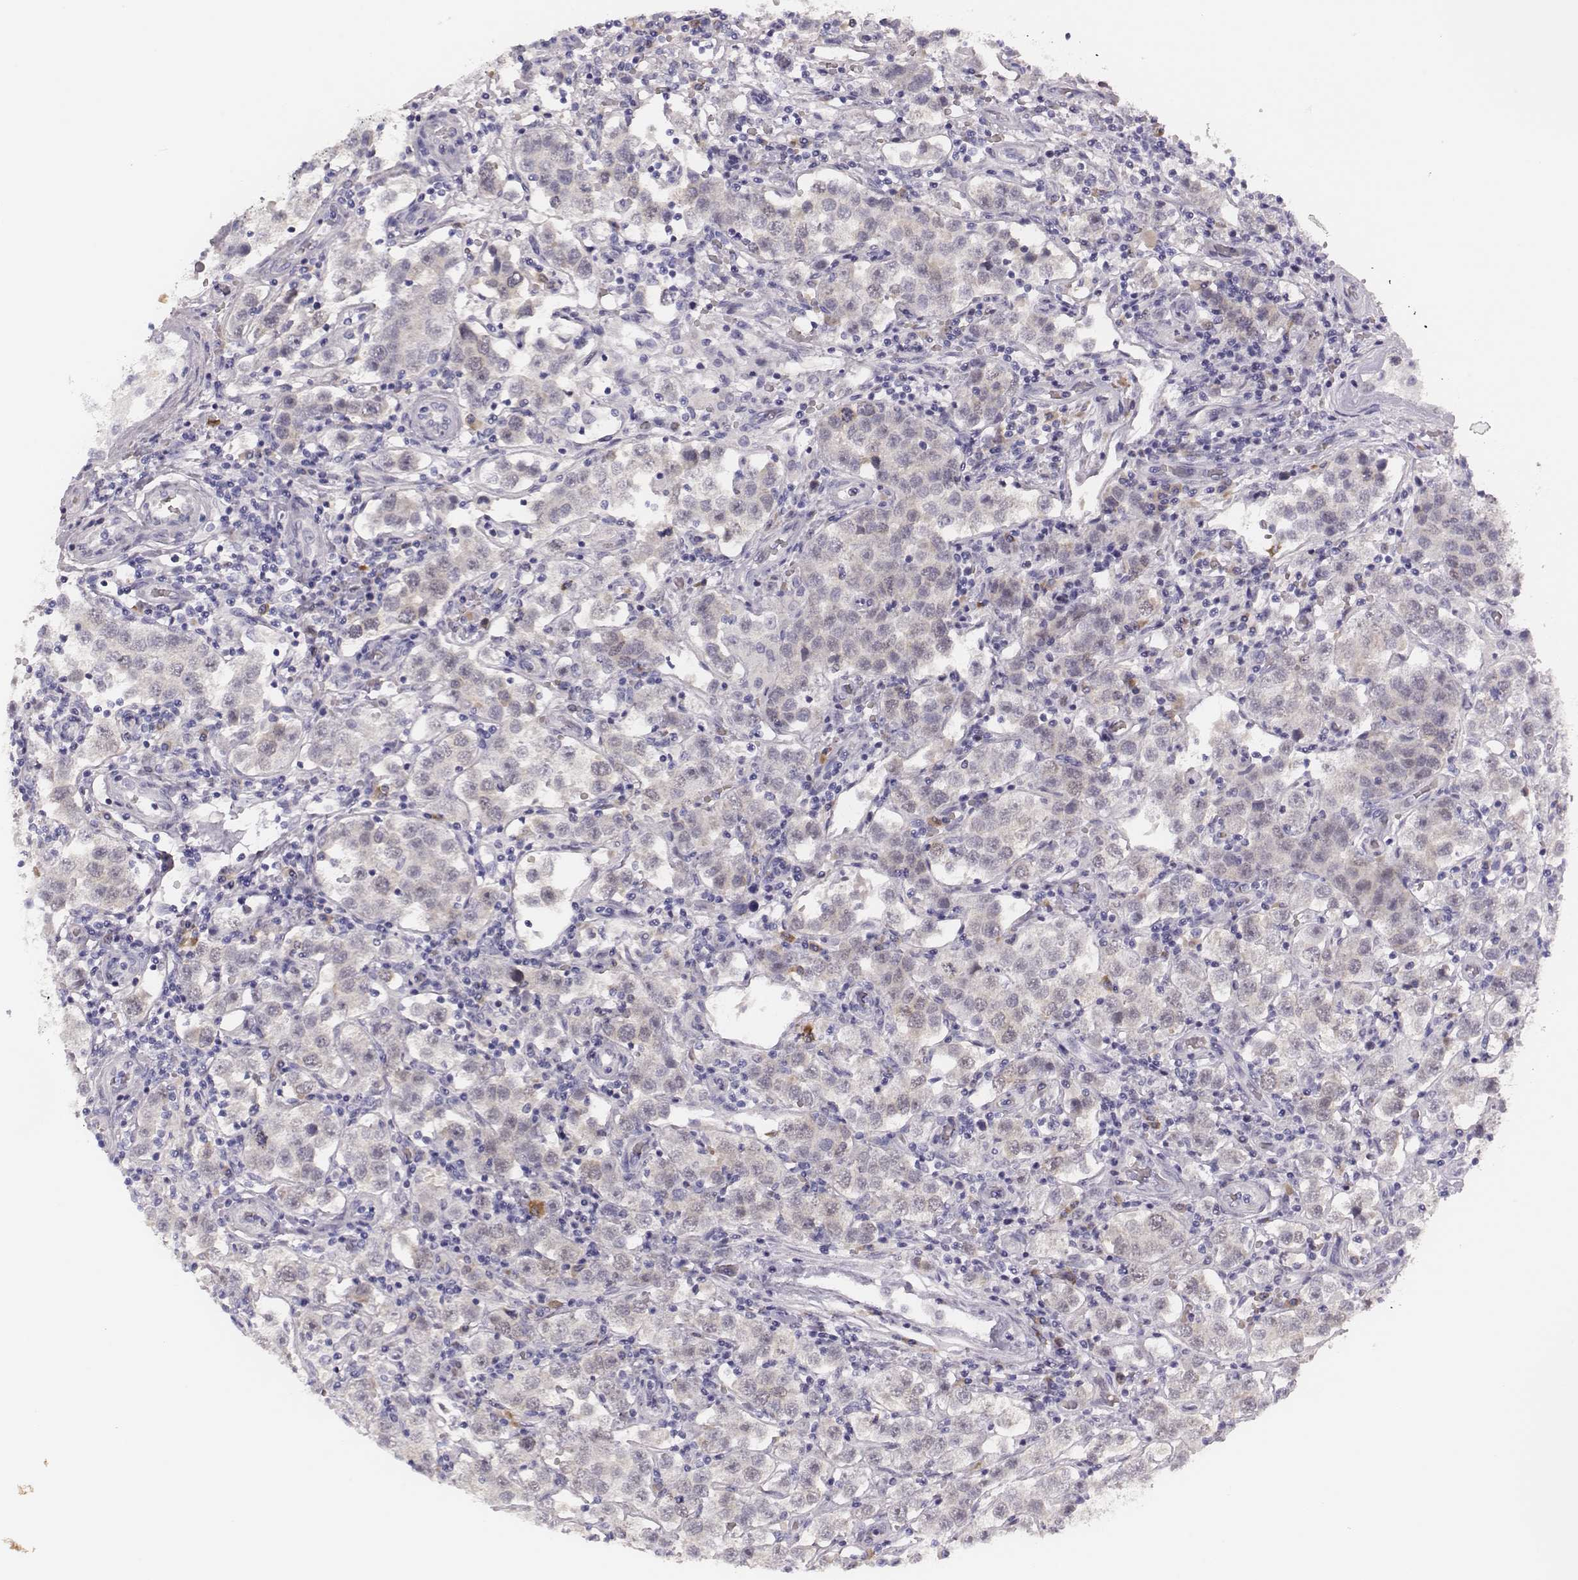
{"staining": {"intensity": "negative", "quantity": "none", "location": "none"}, "tissue": "testis cancer", "cell_type": "Tumor cells", "image_type": "cancer", "snomed": [{"axis": "morphology", "description": "Seminoma, NOS"}, {"axis": "topography", "description": "Testis"}], "caption": "The micrograph shows no significant expression in tumor cells of testis cancer (seminoma).", "gene": "PBK", "patient": {"sex": "male", "age": 37}}